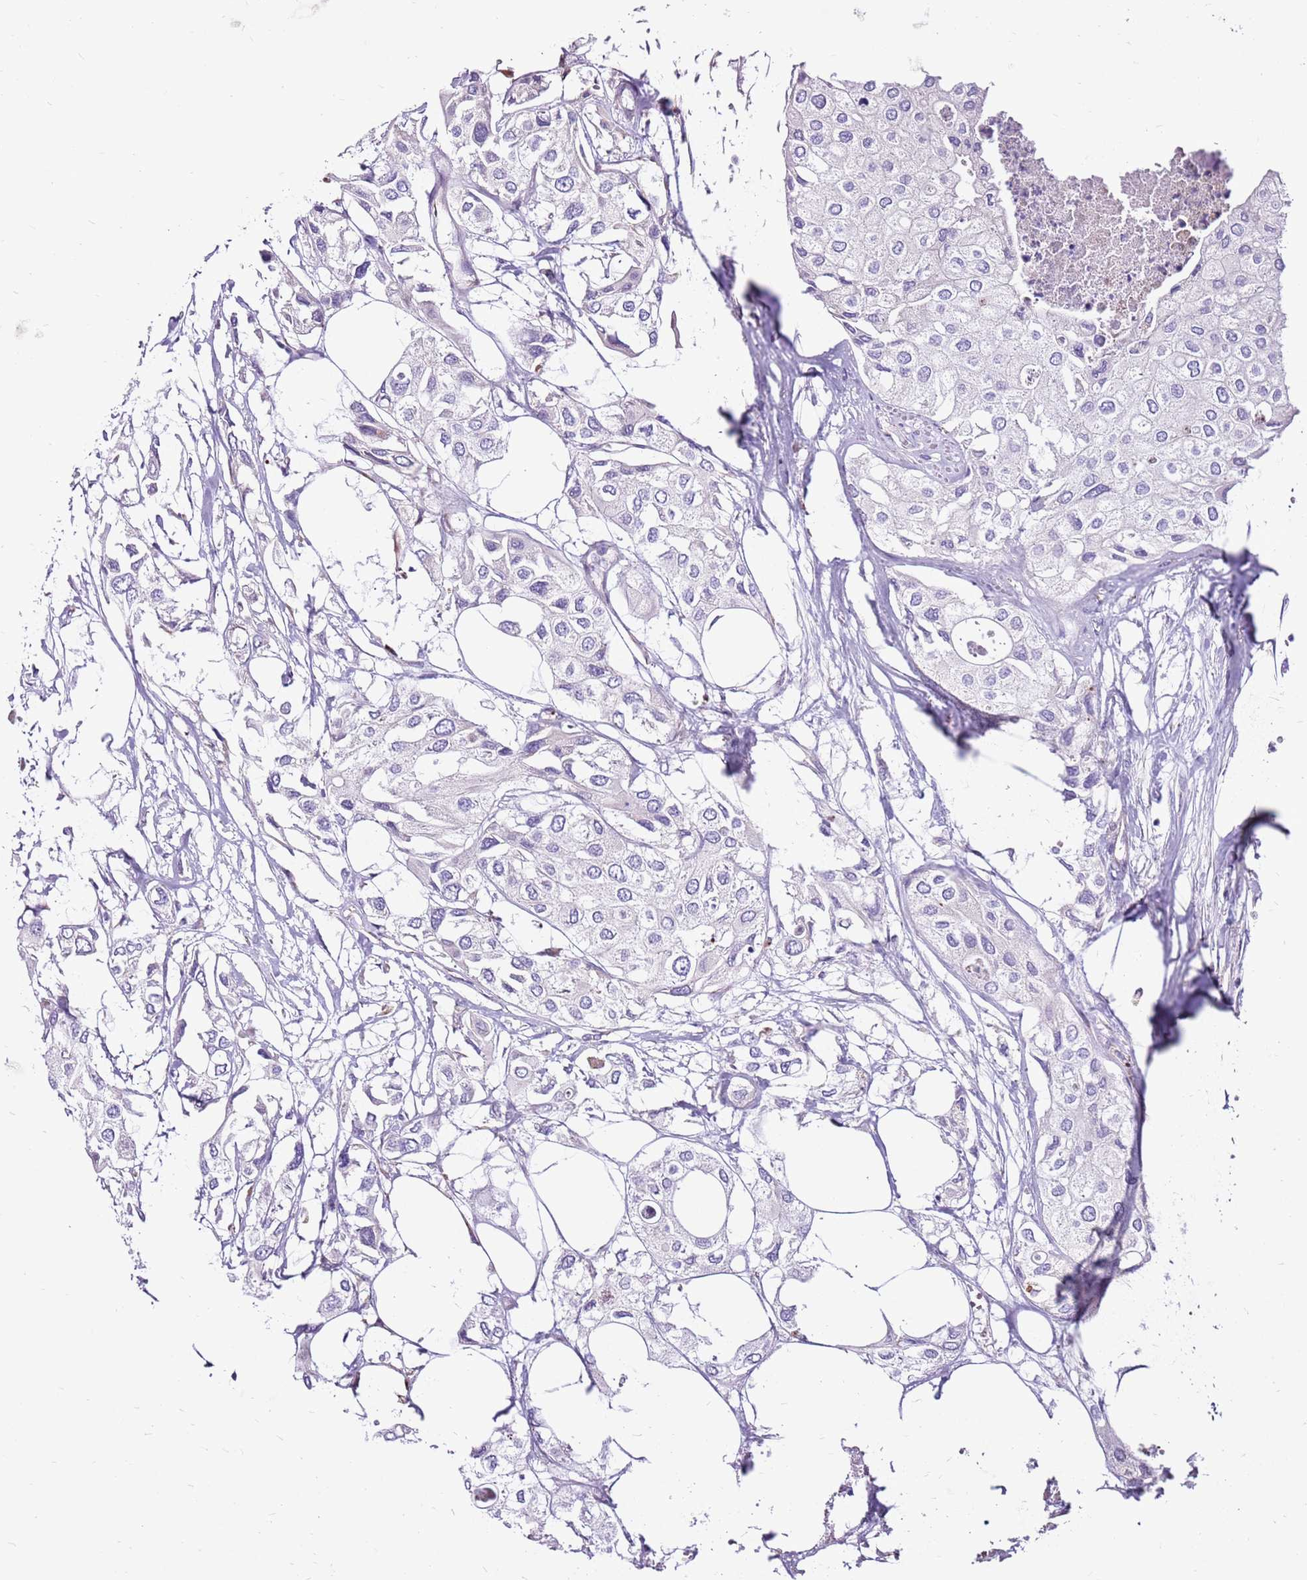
{"staining": {"intensity": "negative", "quantity": "none", "location": "none"}, "tissue": "urothelial cancer", "cell_type": "Tumor cells", "image_type": "cancer", "snomed": [{"axis": "morphology", "description": "Urothelial carcinoma, High grade"}, {"axis": "topography", "description": "Urinary bladder"}], "caption": "Protein analysis of urothelial cancer exhibits no significant expression in tumor cells.", "gene": "HECTD4", "patient": {"sex": "male", "age": 64}}